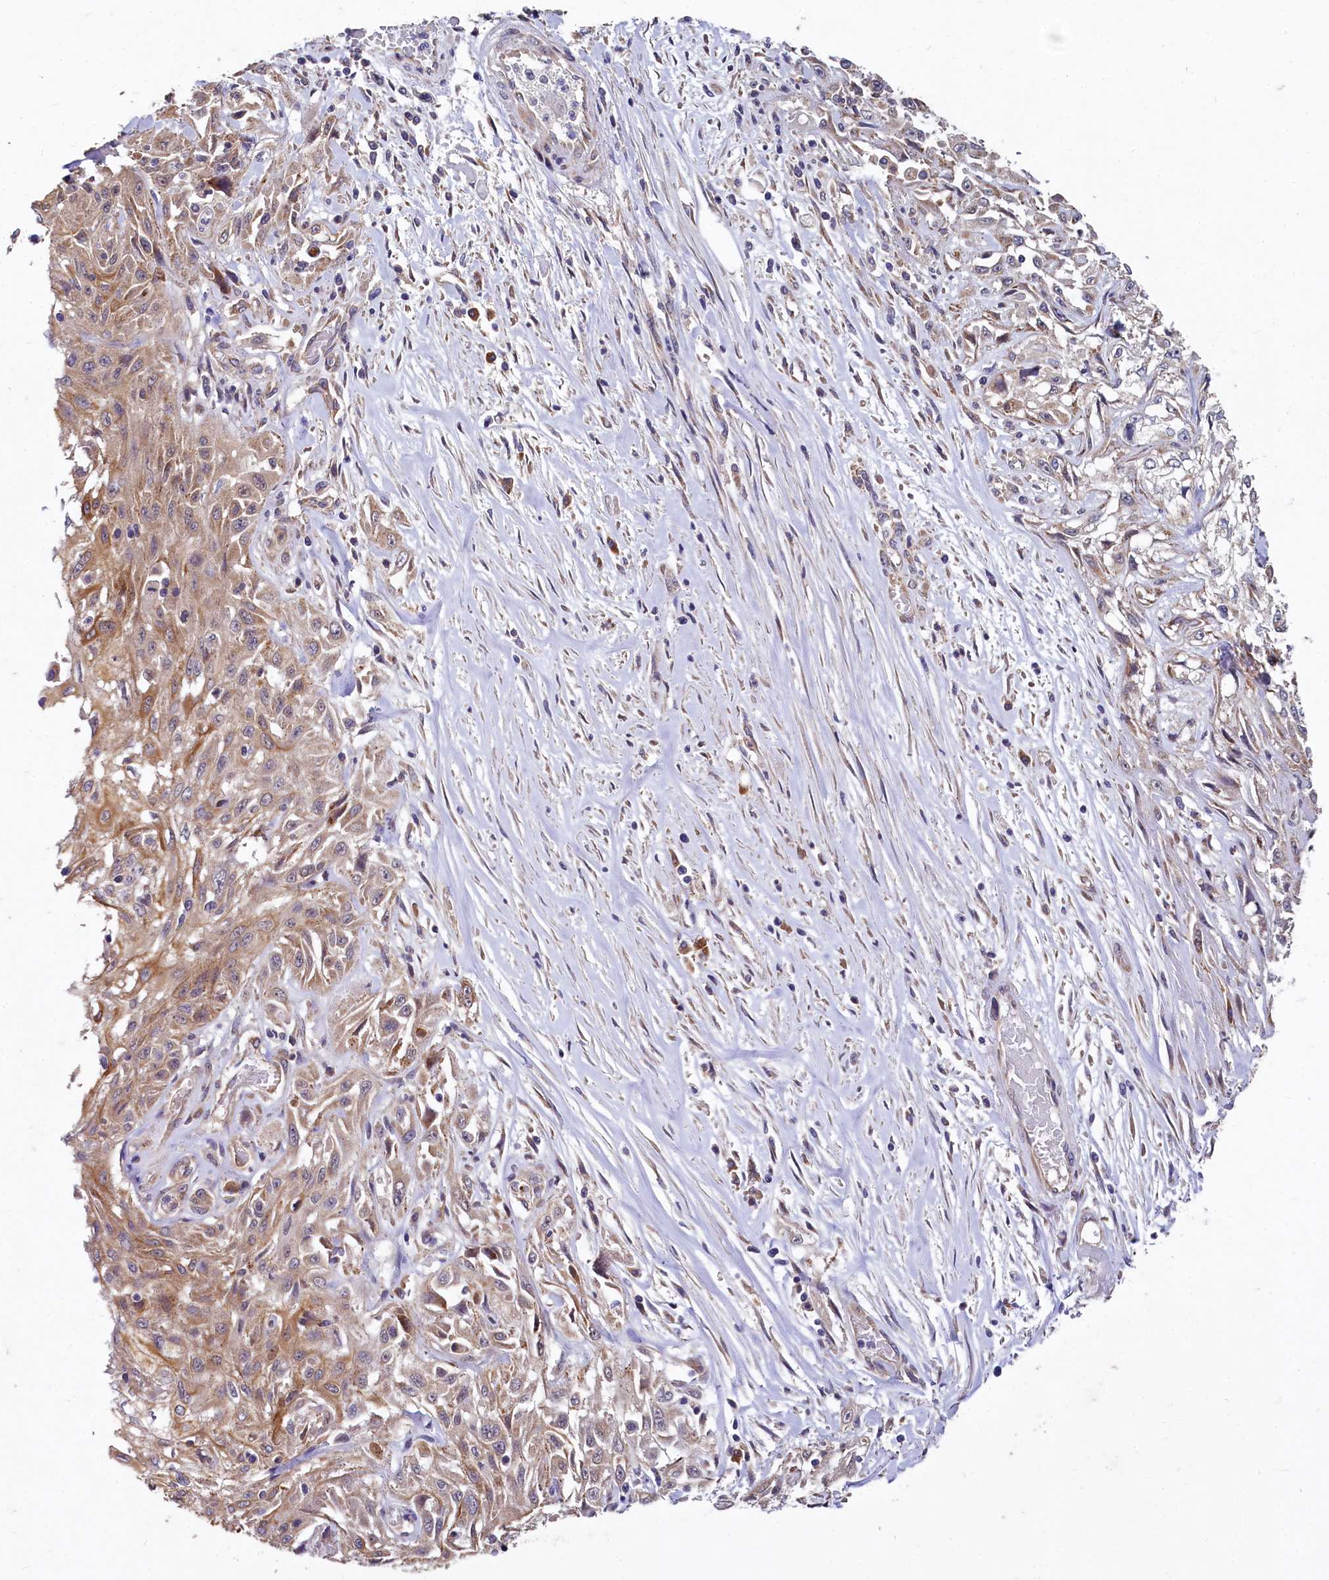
{"staining": {"intensity": "moderate", "quantity": ">75%", "location": "cytoplasmic/membranous"}, "tissue": "skin cancer", "cell_type": "Tumor cells", "image_type": "cancer", "snomed": [{"axis": "morphology", "description": "Squamous cell carcinoma, NOS"}, {"axis": "morphology", "description": "Squamous cell carcinoma, metastatic, NOS"}, {"axis": "topography", "description": "Skin"}, {"axis": "topography", "description": "Lymph node"}], "caption": "Protein expression analysis of human squamous cell carcinoma (skin) reveals moderate cytoplasmic/membranous expression in approximately >75% of tumor cells.", "gene": "EIF2B2", "patient": {"sex": "male", "age": 75}}